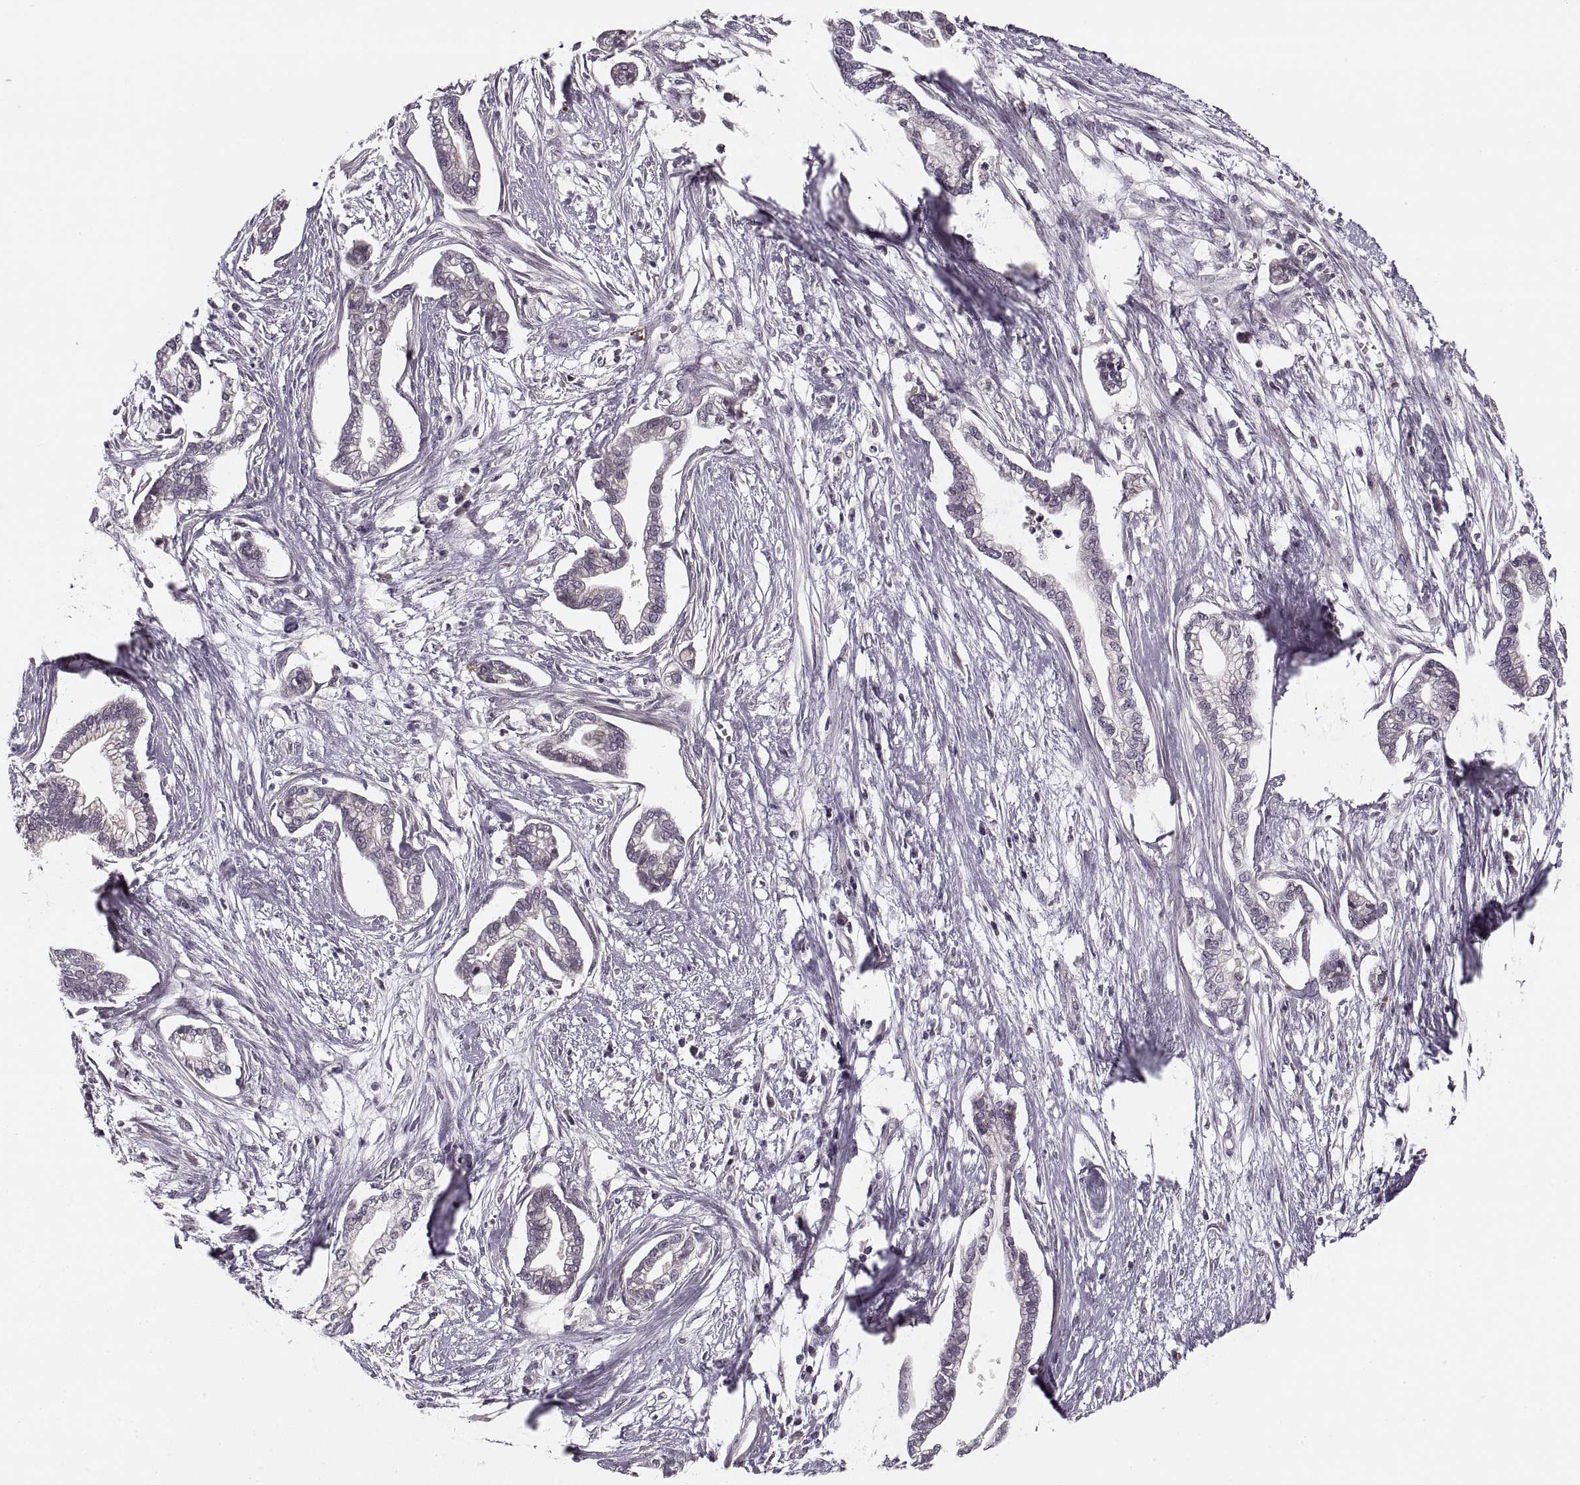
{"staining": {"intensity": "negative", "quantity": "none", "location": "none"}, "tissue": "cervical cancer", "cell_type": "Tumor cells", "image_type": "cancer", "snomed": [{"axis": "morphology", "description": "Adenocarcinoma, NOS"}, {"axis": "topography", "description": "Cervix"}], "caption": "The image exhibits no significant expression in tumor cells of cervical adenocarcinoma.", "gene": "ASIC3", "patient": {"sex": "female", "age": 62}}